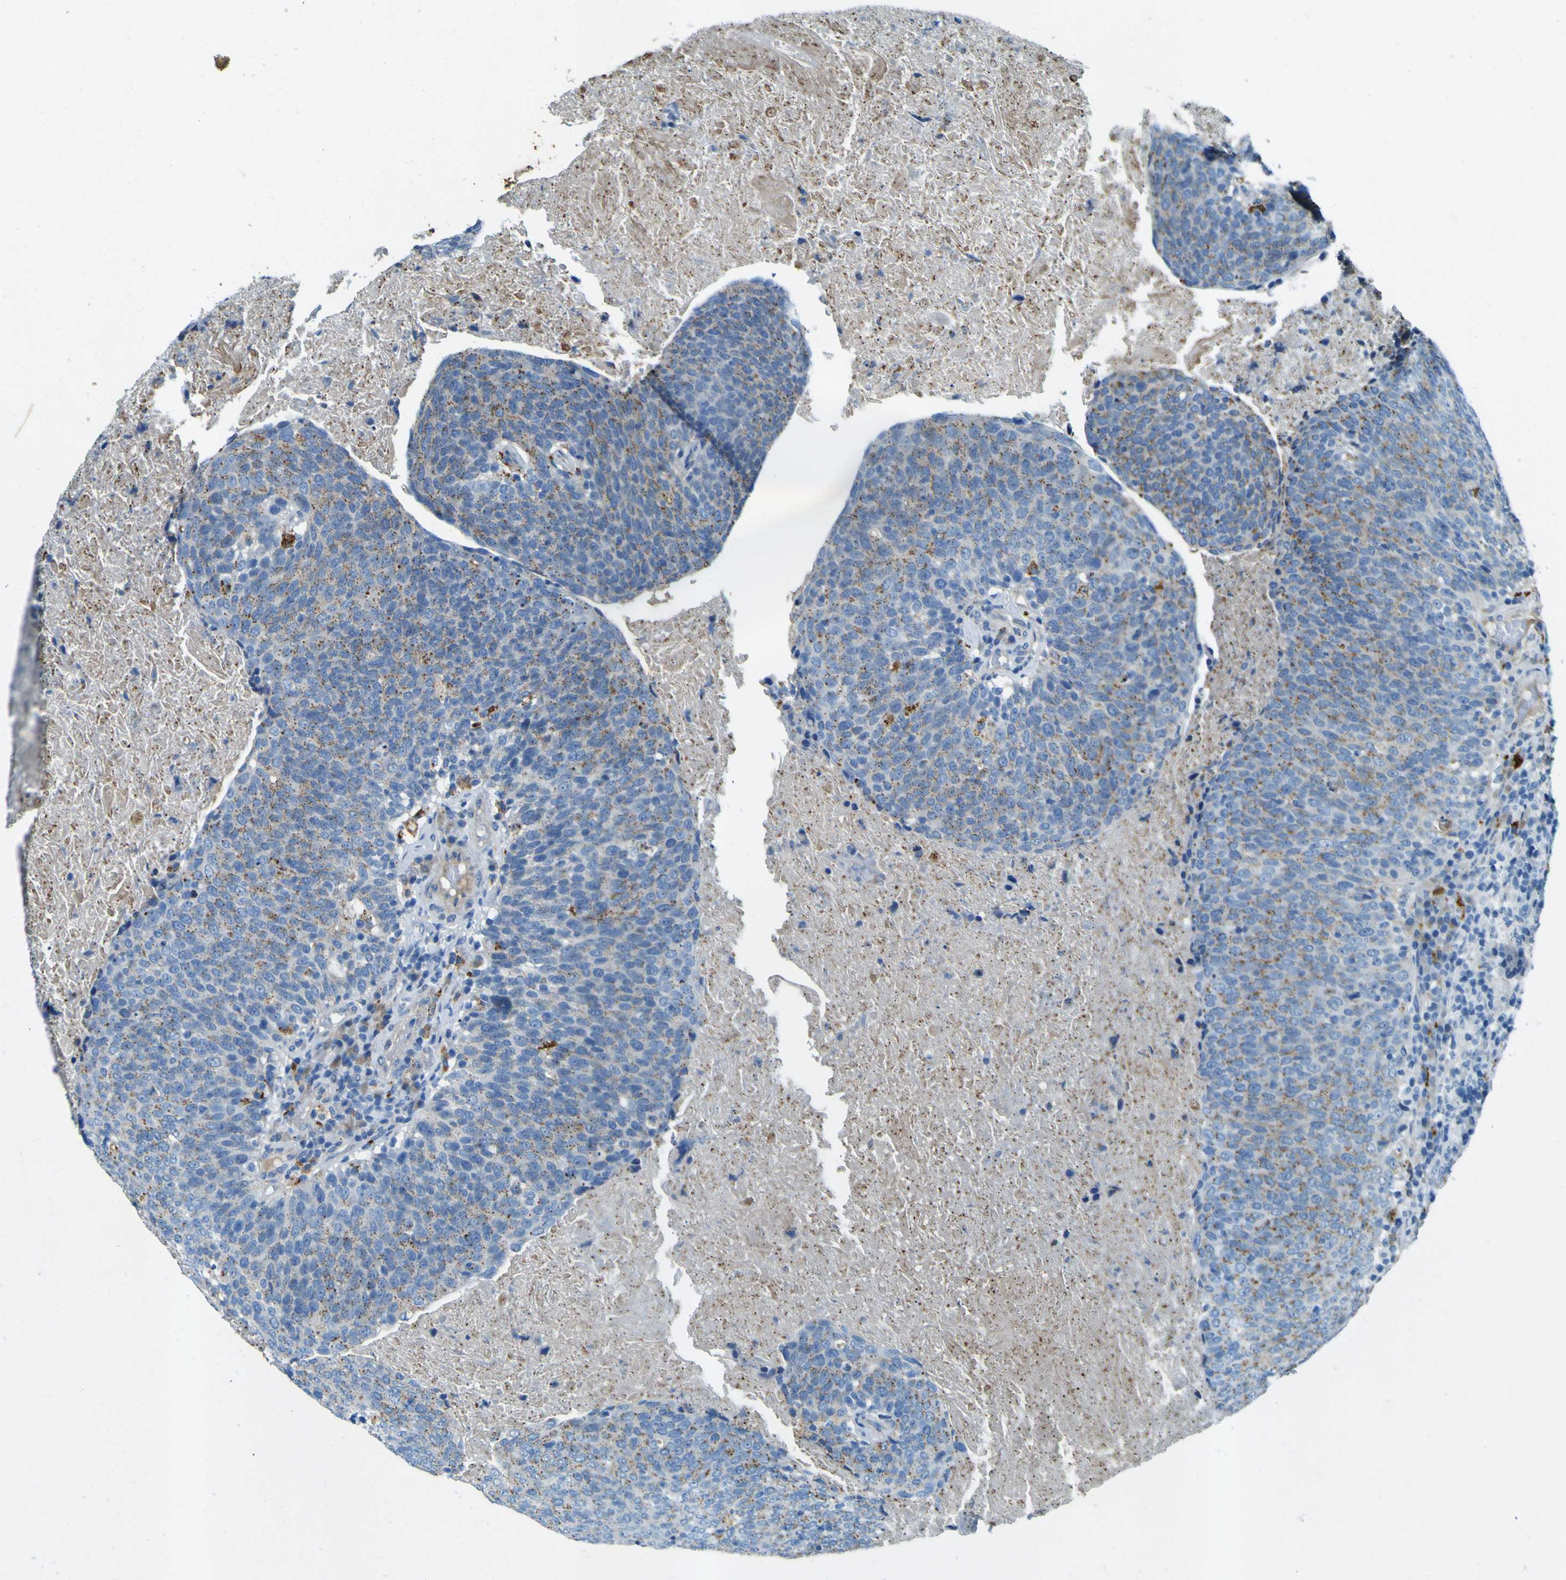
{"staining": {"intensity": "negative", "quantity": "none", "location": "none"}, "tissue": "head and neck cancer", "cell_type": "Tumor cells", "image_type": "cancer", "snomed": [{"axis": "morphology", "description": "Squamous cell carcinoma, NOS"}, {"axis": "morphology", "description": "Squamous cell carcinoma, metastatic, NOS"}, {"axis": "topography", "description": "Lymph node"}, {"axis": "topography", "description": "Head-Neck"}], "caption": "This photomicrograph is of head and neck cancer stained with immunohistochemistry to label a protein in brown with the nuclei are counter-stained blue. There is no positivity in tumor cells.", "gene": "PDE9A", "patient": {"sex": "male", "age": 62}}